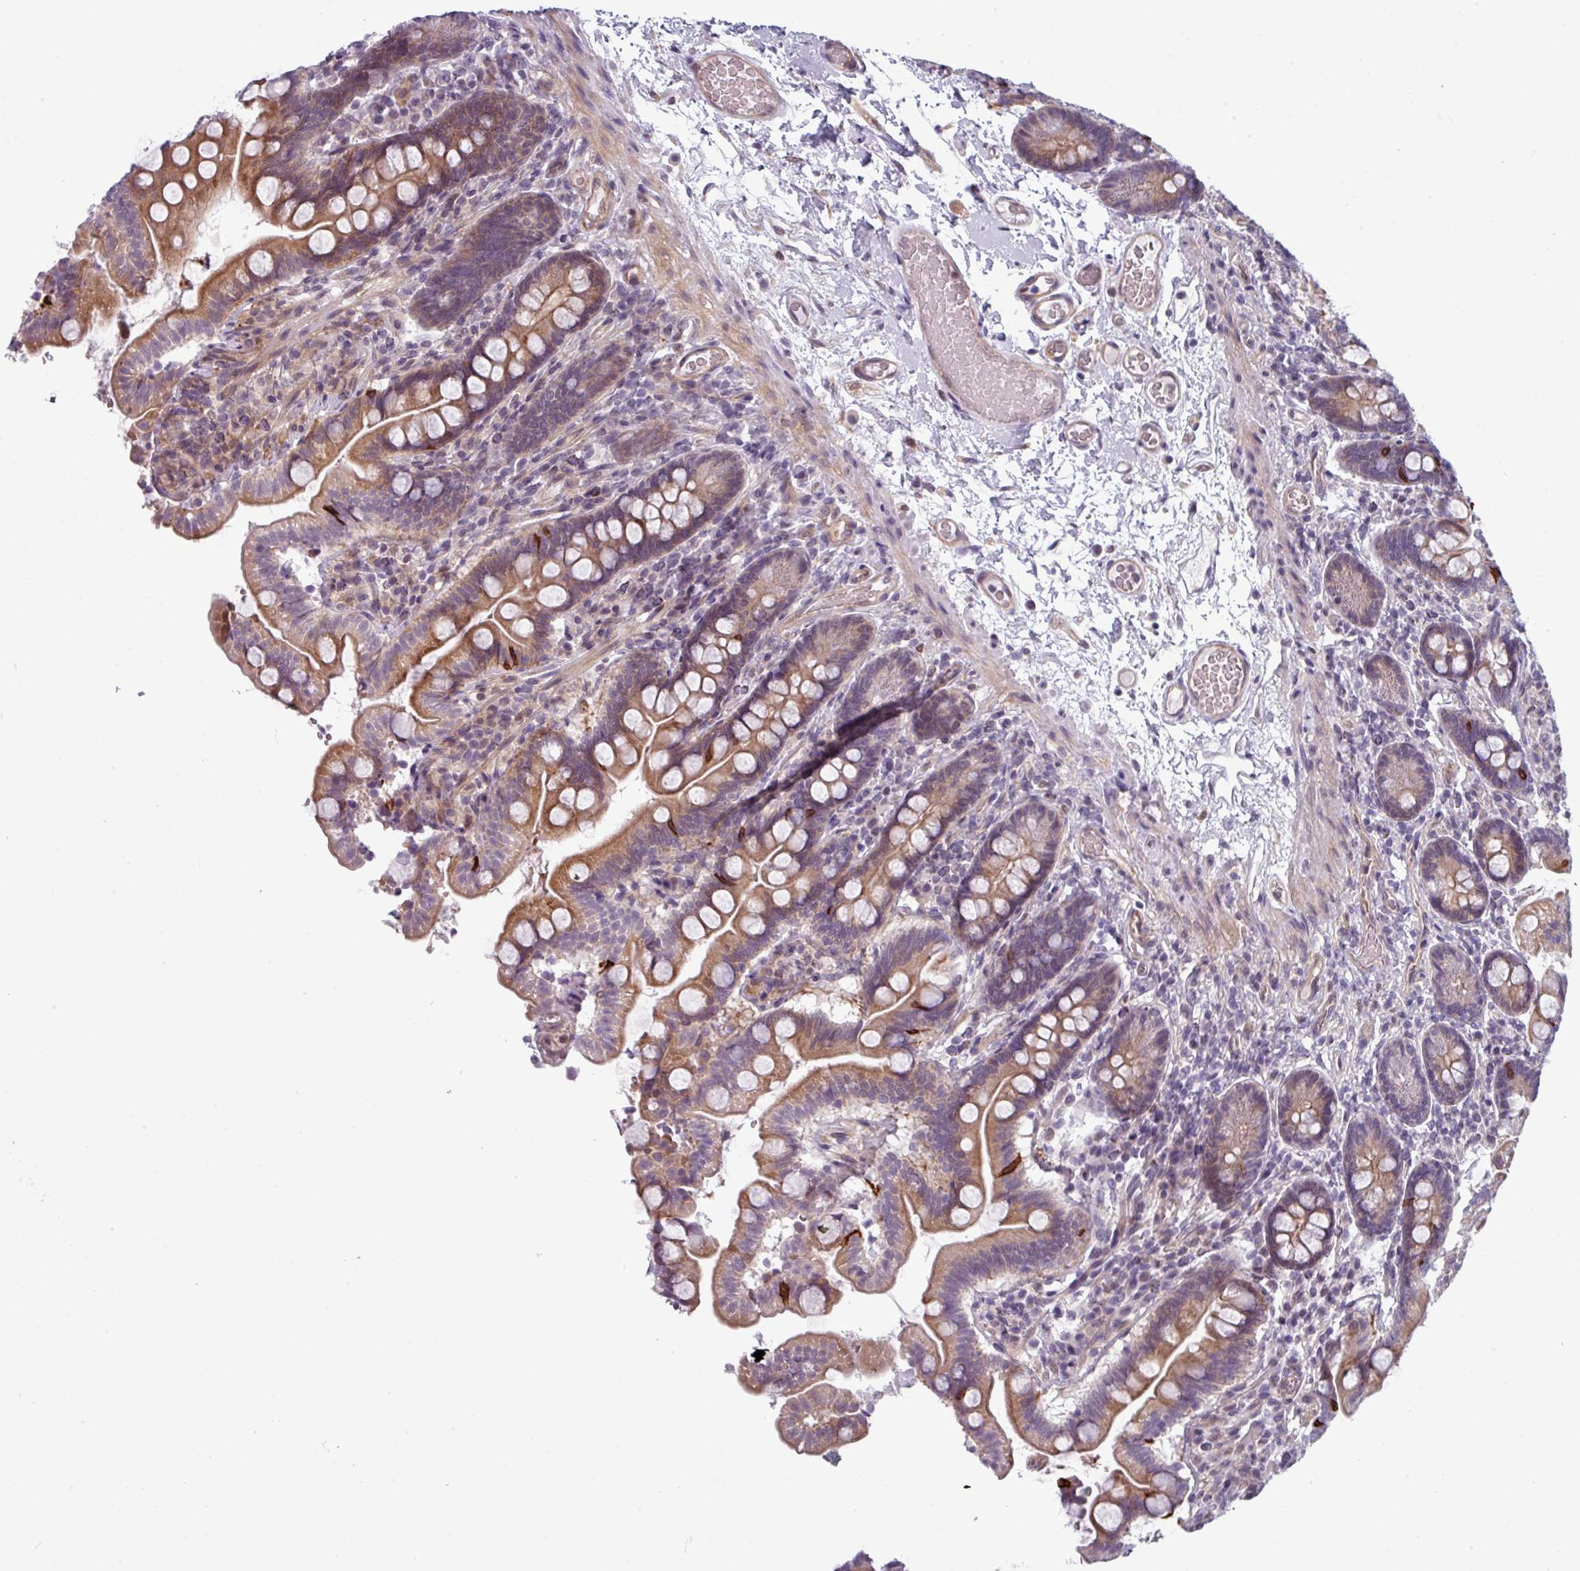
{"staining": {"intensity": "moderate", "quantity": ">75%", "location": "cytoplasmic/membranous"}, "tissue": "small intestine", "cell_type": "Glandular cells", "image_type": "normal", "snomed": [{"axis": "morphology", "description": "Normal tissue, NOS"}, {"axis": "topography", "description": "Small intestine"}], "caption": "Brown immunohistochemical staining in normal human small intestine exhibits moderate cytoplasmic/membranous positivity in about >75% of glandular cells. The staining is performed using DAB brown chromogen to label protein expression. The nuclei are counter-stained blue using hematoxylin.", "gene": "PRAMEF12", "patient": {"sex": "female", "age": 64}}